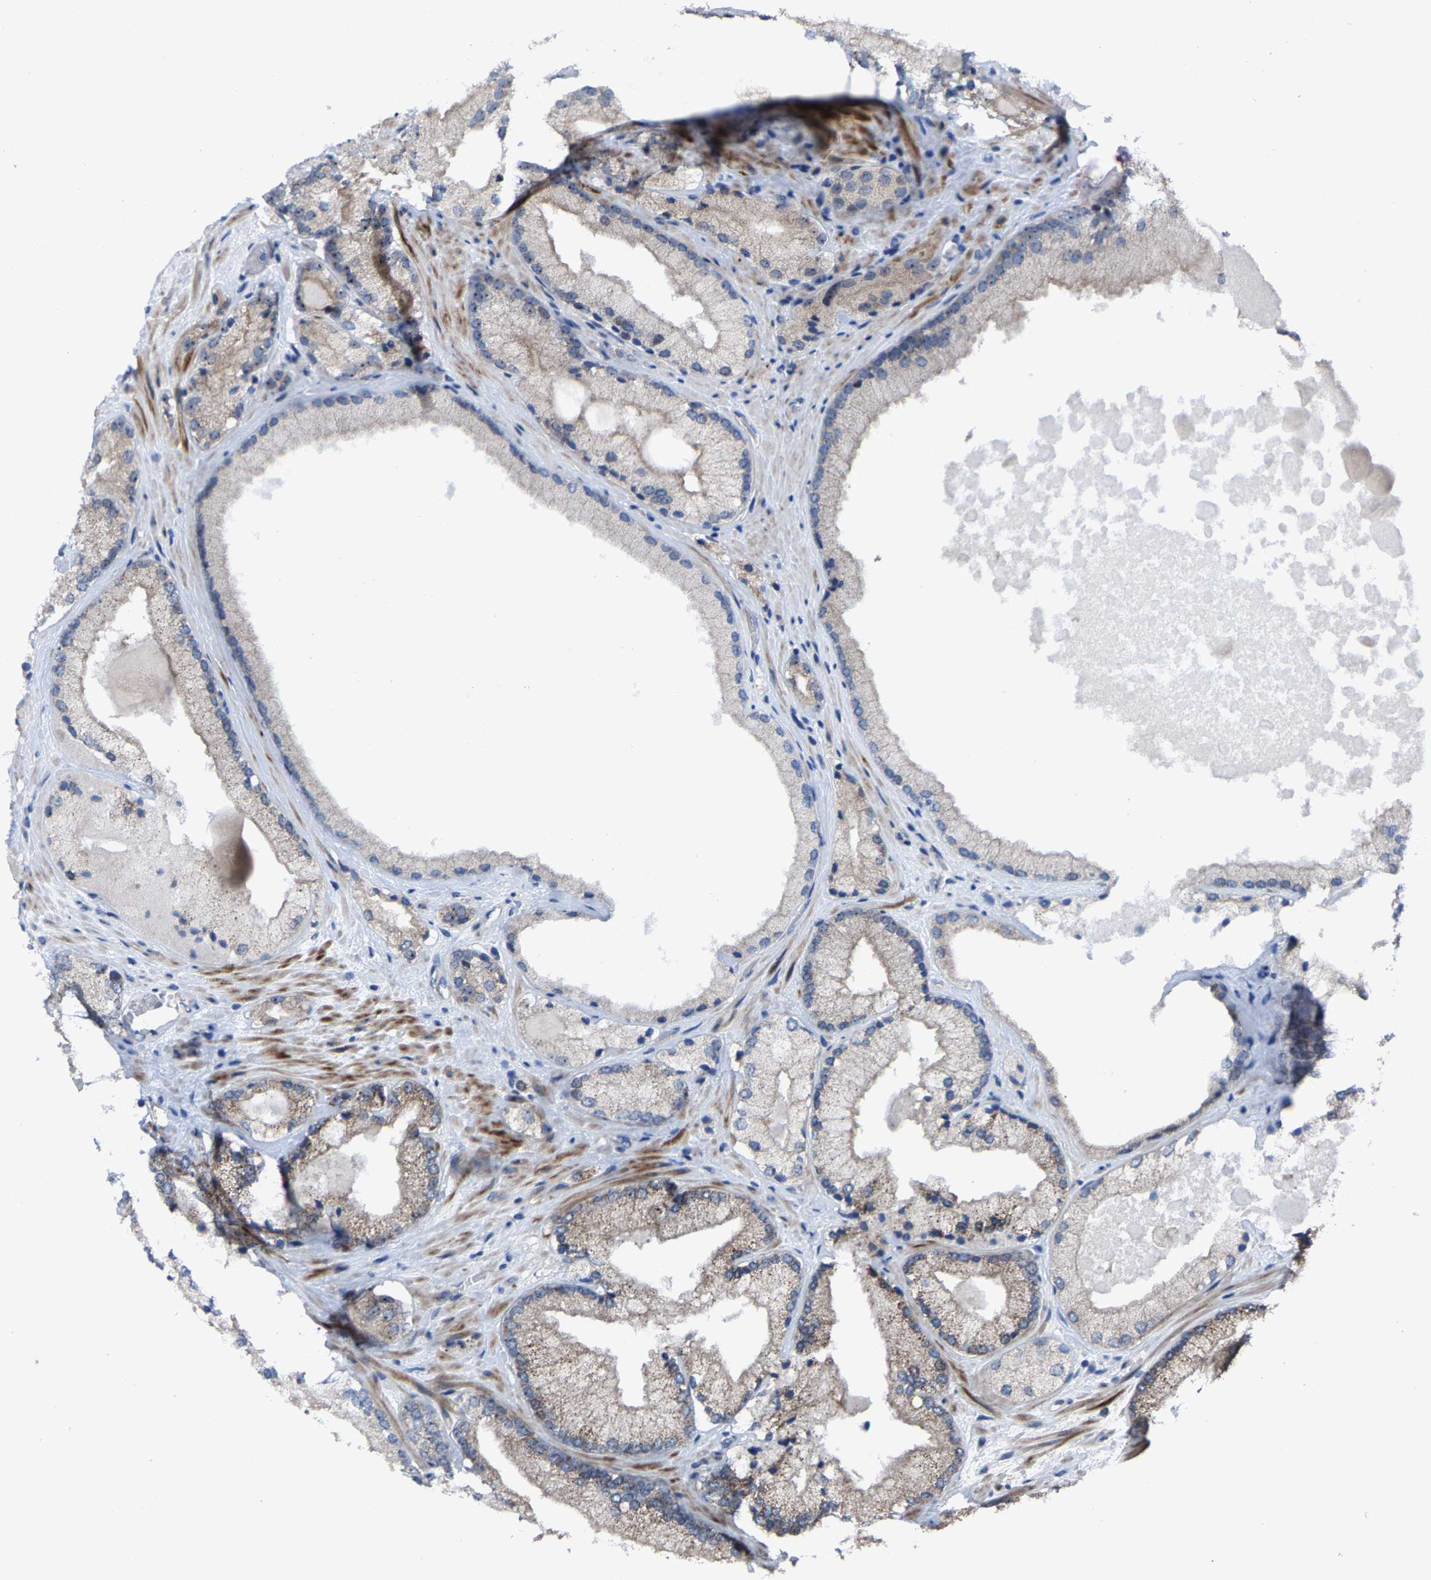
{"staining": {"intensity": "negative", "quantity": "none", "location": "none"}, "tissue": "prostate cancer", "cell_type": "Tumor cells", "image_type": "cancer", "snomed": [{"axis": "morphology", "description": "Adenocarcinoma, Low grade"}, {"axis": "topography", "description": "Prostate"}], "caption": "Histopathology image shows no significant protein staining in tumor cells of prostate cancer.", "gene": "HAUS6", "patient": {"sex": "male", "age": 65}}